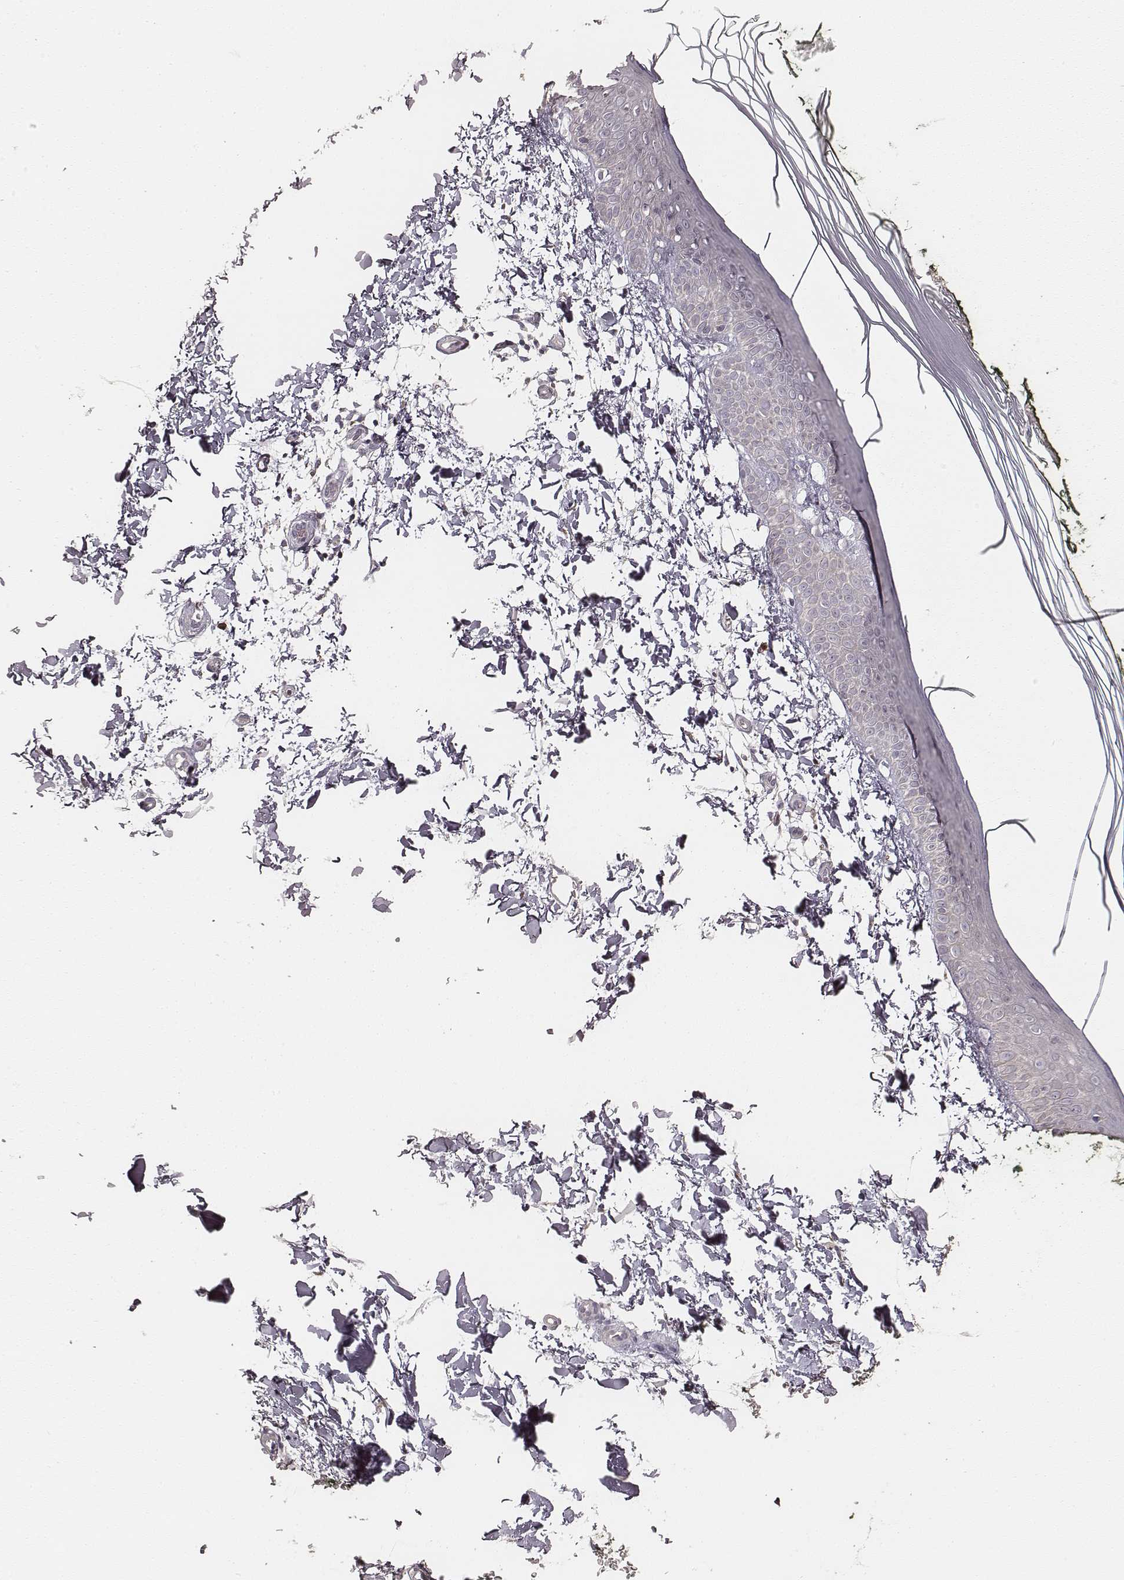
{"staining": {"intensity": "negative", "quantity": "none", "location": "none"}, "tissue": "skin", "cell_type": "Fibroblasts", "image_type": "normal", "snomed": [{"axis": "morphology", "description": "Normal tissue, NOS"}, {"axis": "topography", "description": "Skin"}], "caption": "DAB immunohistochemical staining of unremarkable skin demonstrates no significant staining in fibroblasts.", "gene": "ABCA7", "patient": {"sex": "female", "age": 62}}